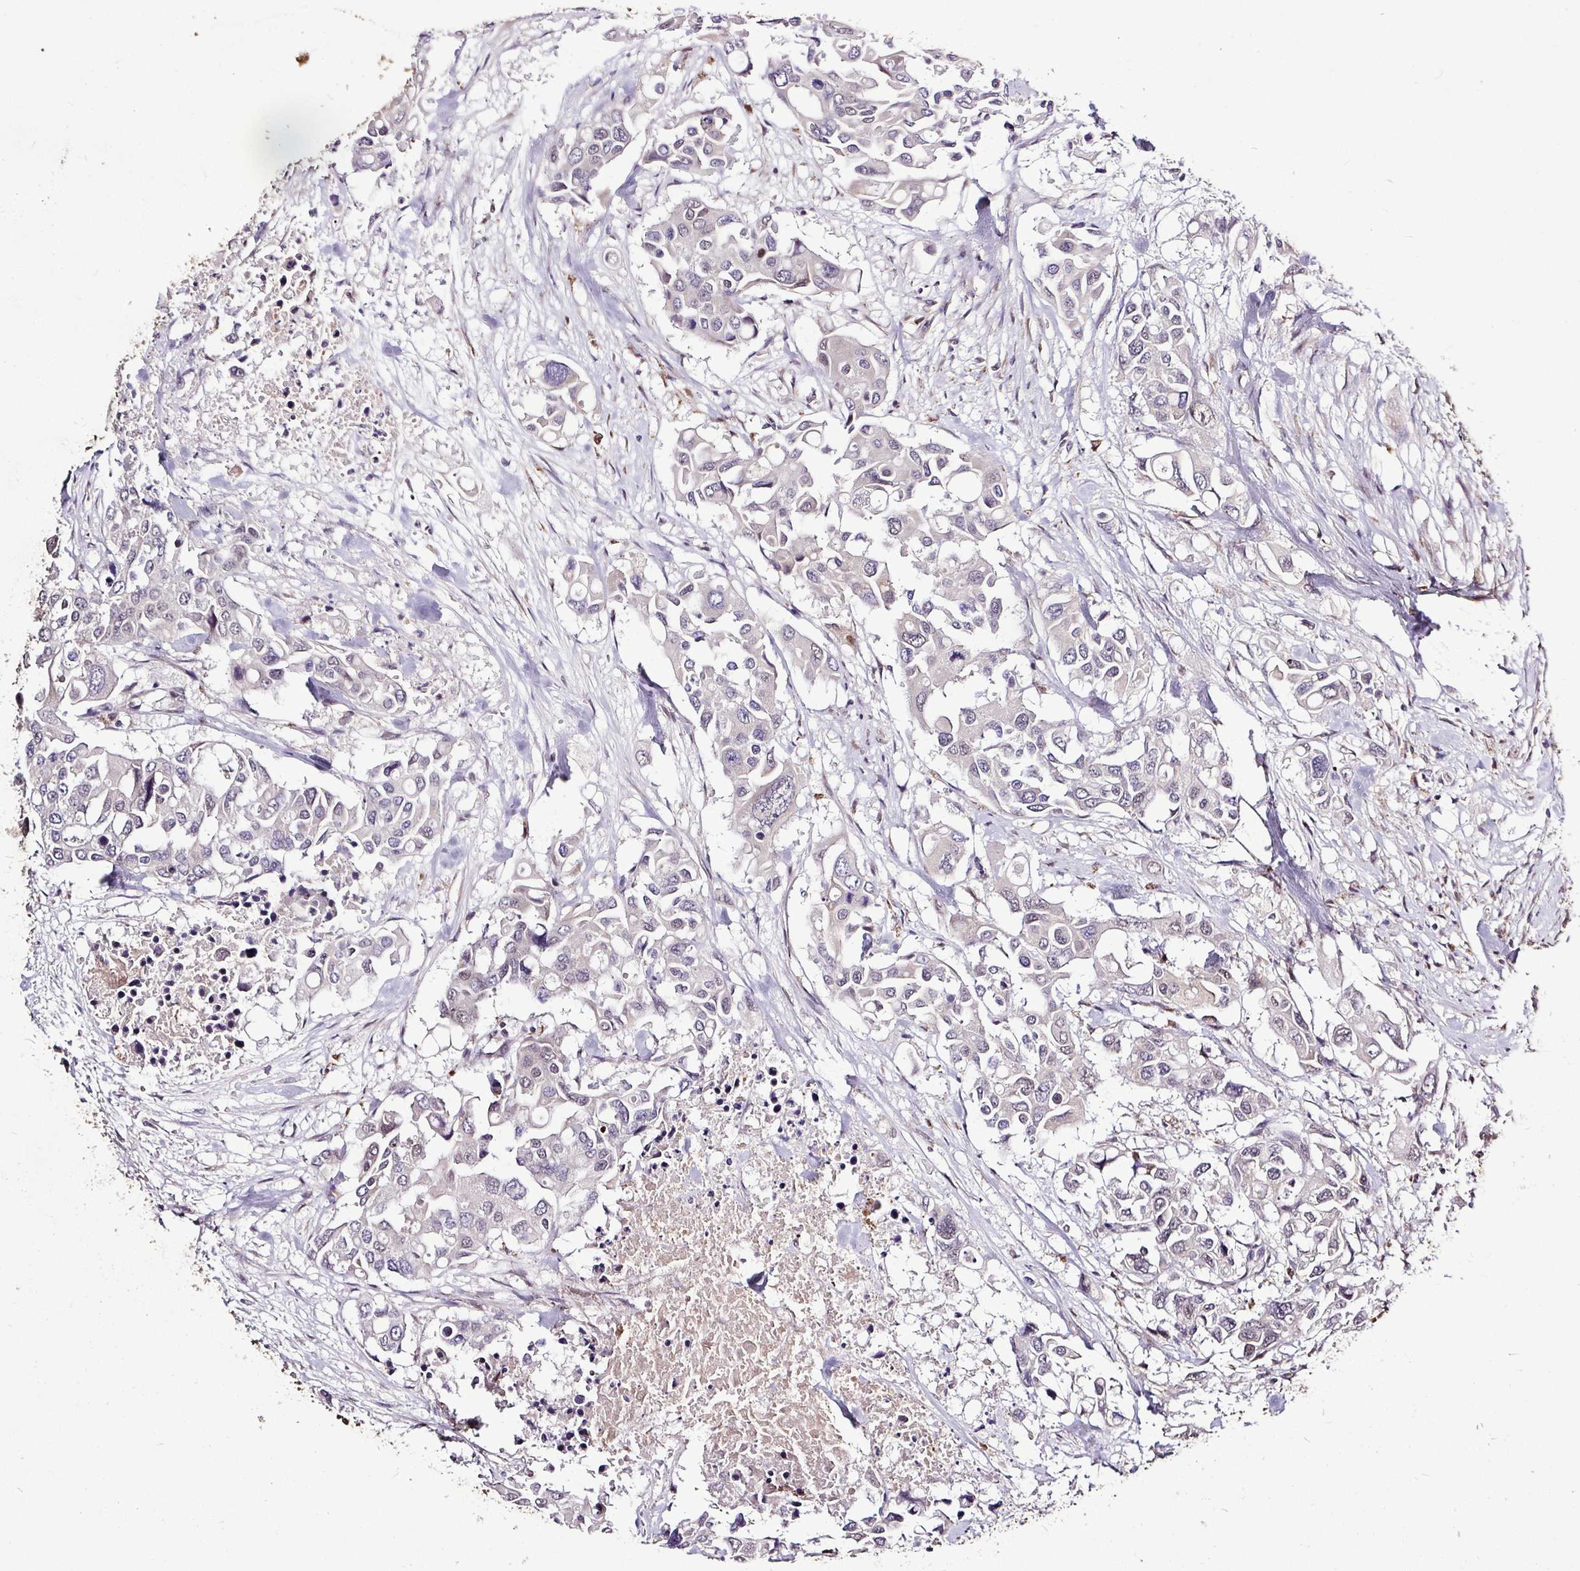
{"staining": {"intensity": "negative", "quantity": "none", "location": "none"}, "tissue": "colorectal cancer", "cell_type": "Tumor cells", "image_type": "cancer", "snomed": [{"axis": "morphology", "description": "Adenocarcinoma, NOS"}, {"axis": "topography", "description": "Colon"}], "caption": "Immunohistochemistry (IHC) micrograph of neoplastic tissue: adenocarcinoma (colorectal) stained with DAB (3,3'-diaminobenzidine) exhibits no significant protein staining in tumor cells.", "gene": "SKIC2", "patient": {"sex": "male", "age": 77}}